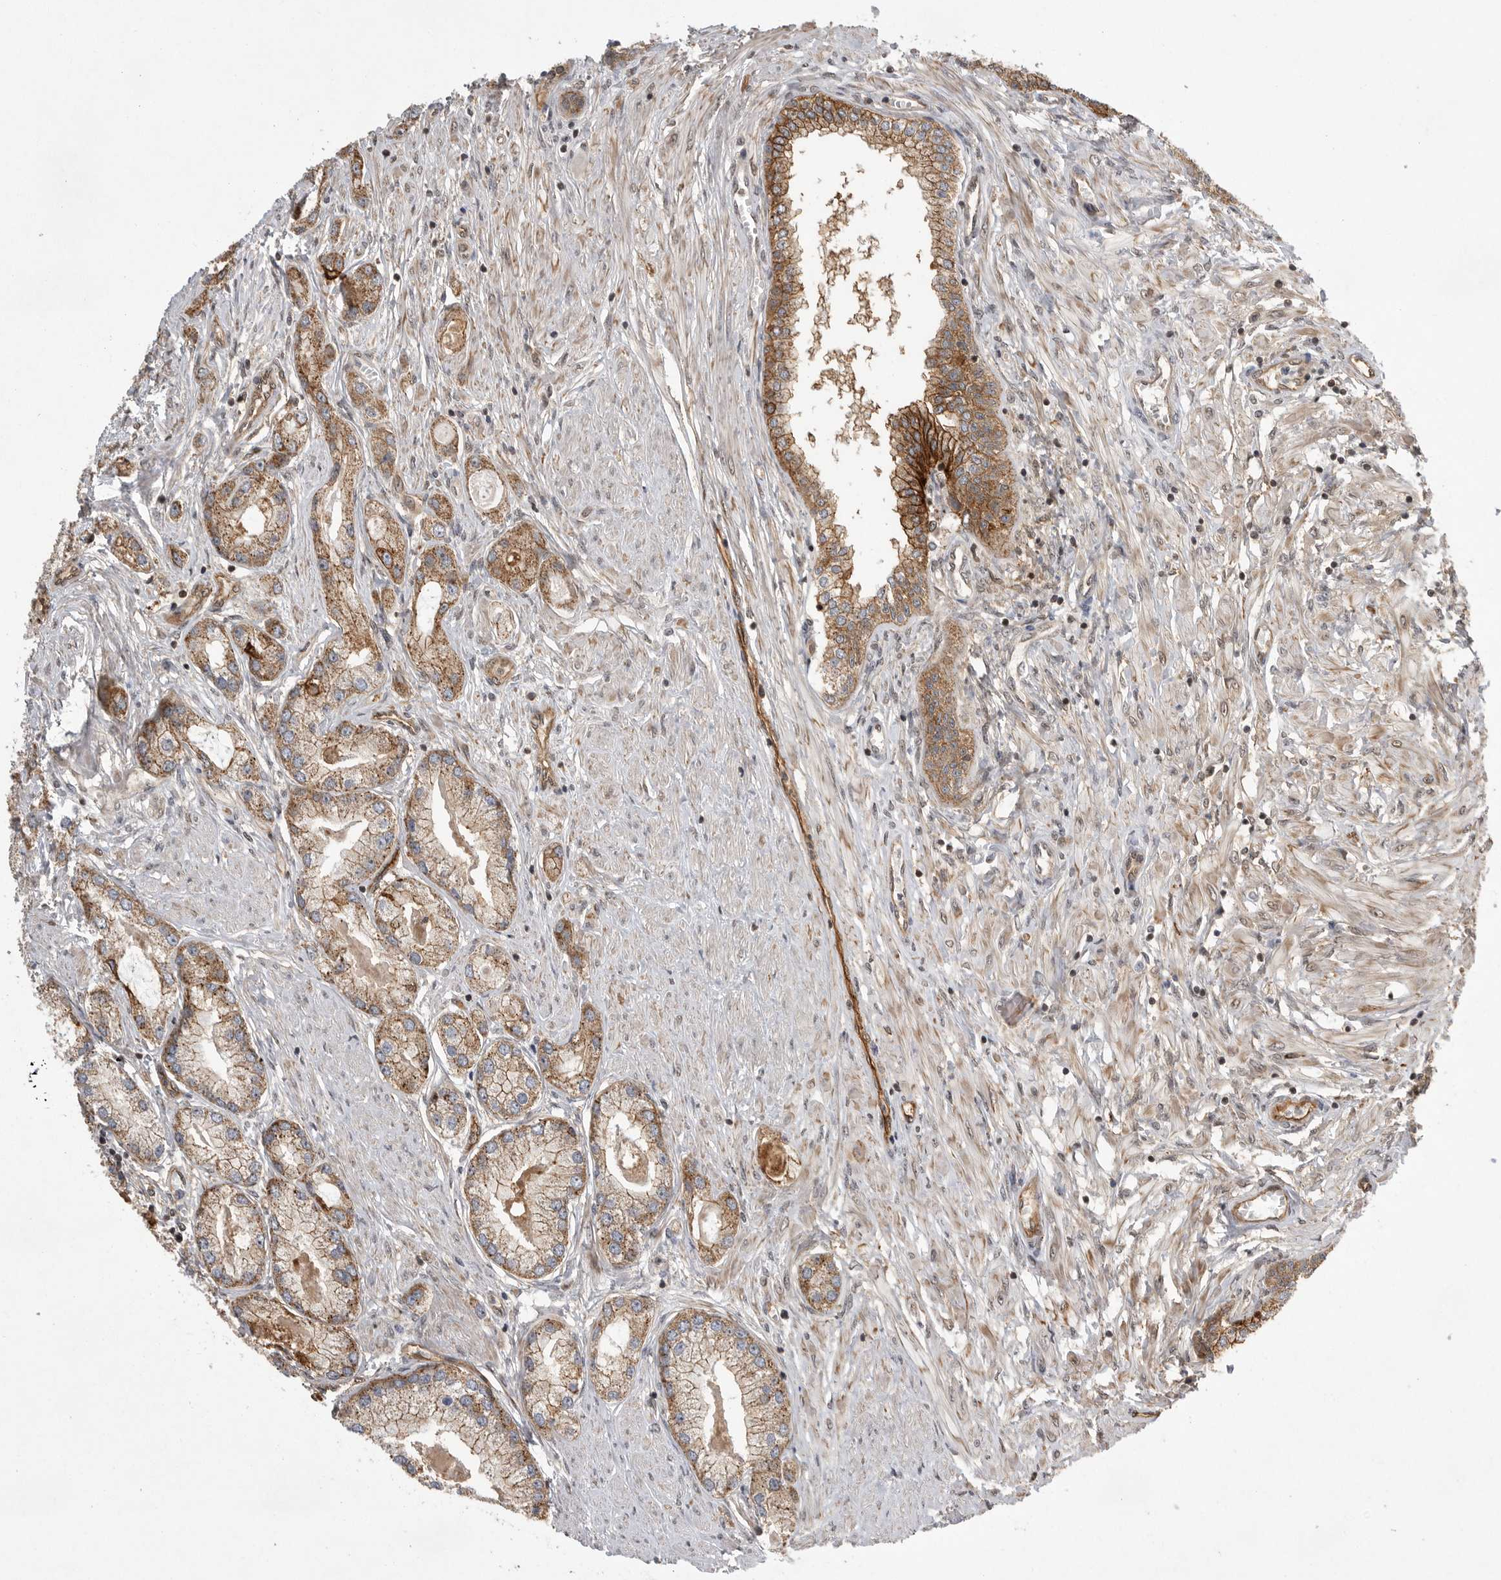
{"staining": {"intensity": "moderate", "quantity": ">75%", "location": "cytoplasmic/membranous"}, "tissue": "prostate cancer", "cell_type": "Tumor cells", "image_type": "cancer", "snomed": [{"axis": "morphology", "description": "Adenocarcinoma, Low grade"}, {"axis": "topography", "description": "Prostate"}], "caption": "A micrograph of human prostate cancer stained for a protein shows moderate cytoplasmic/membranous brown staining in tumor cells. Ihc stains the protein in brown and the nuclei are stained blue.", "gene": "NECTIN1", "patient": {"sex": "male", "age": 62}}